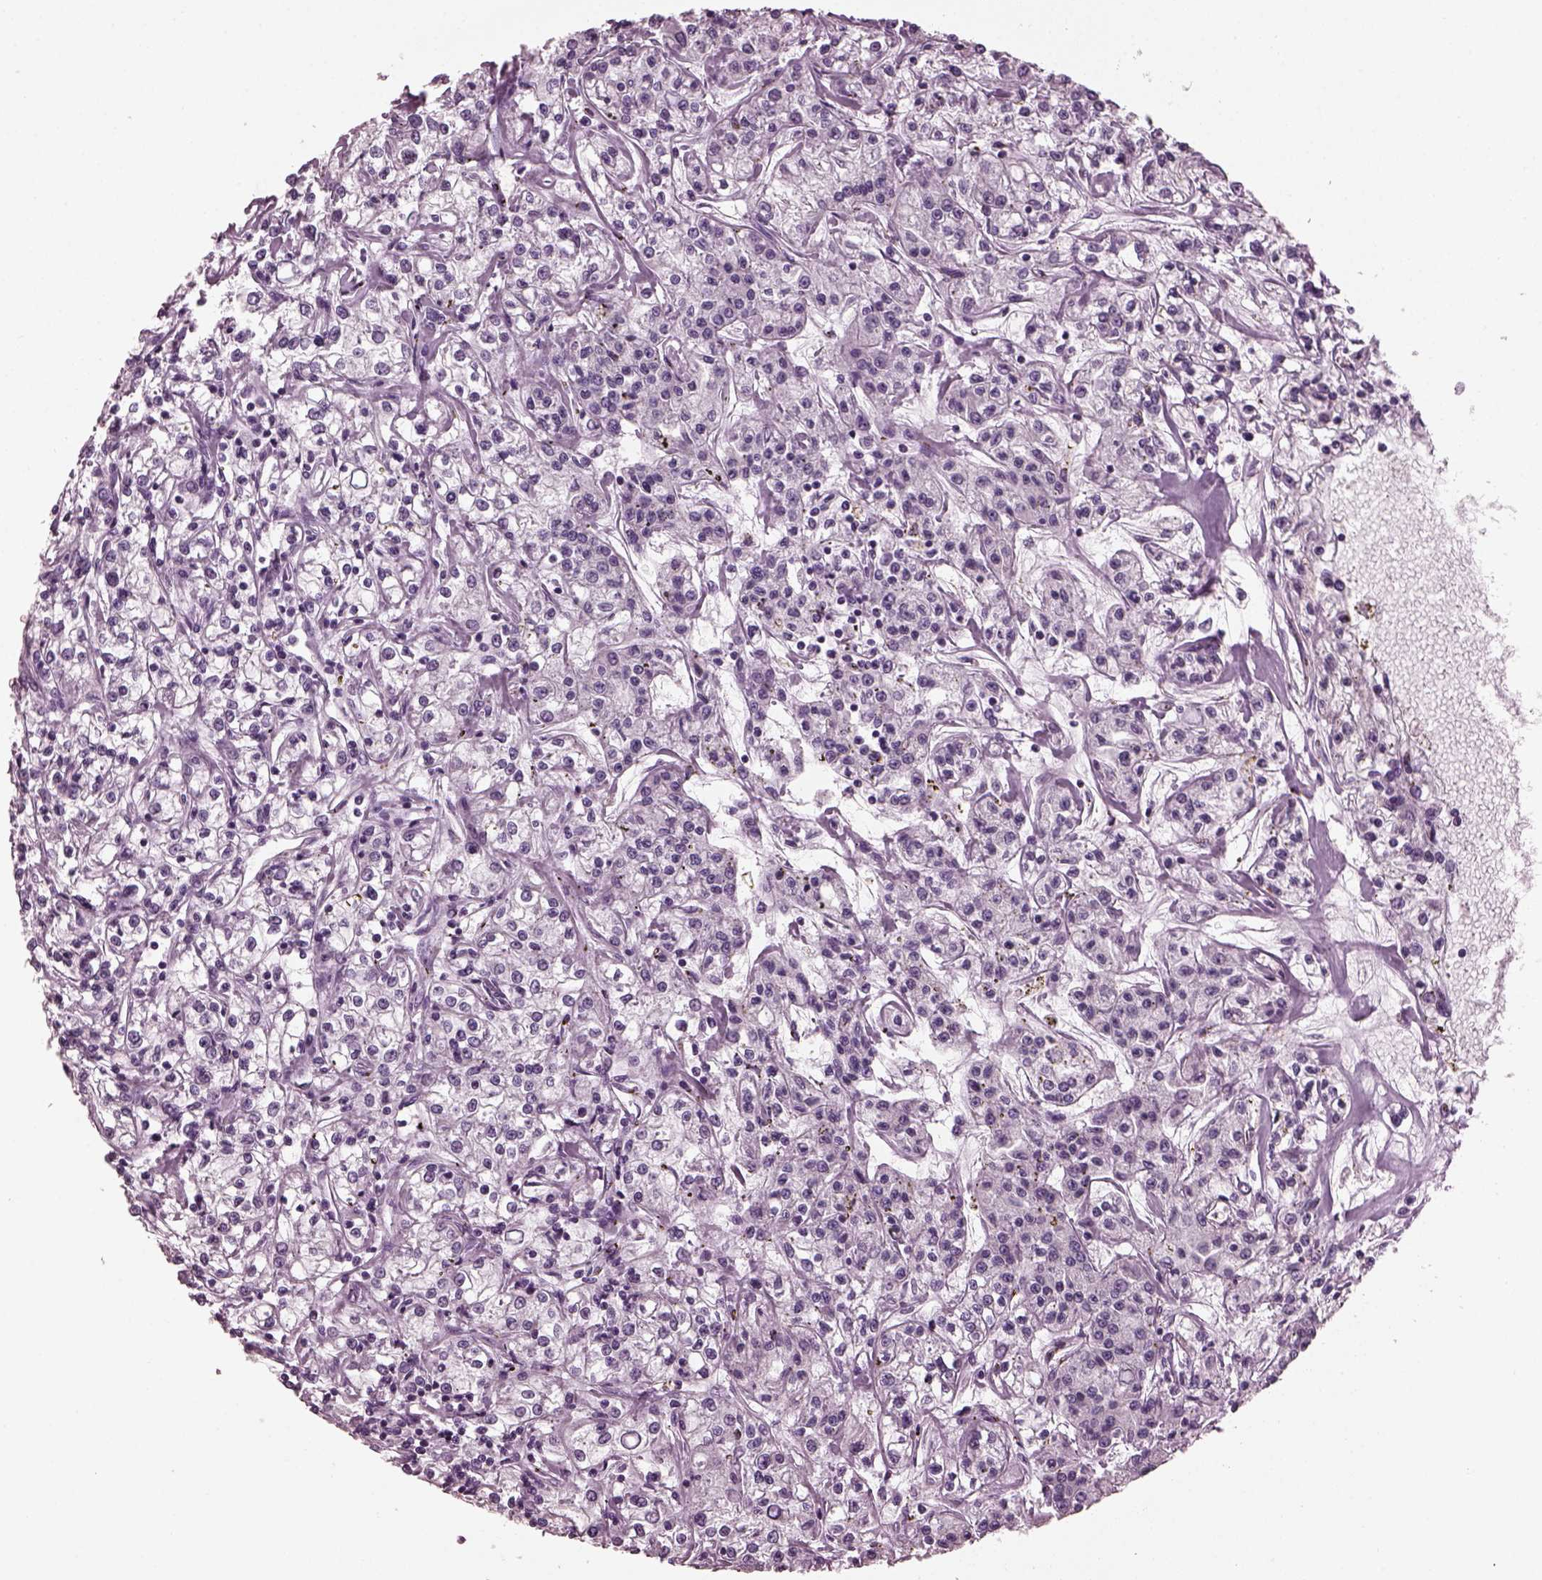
{"staining": {"intensity": "negative", "quantity": "none", "location": "none"}, "tissue": "renal cancer", "cell_type": "Tumor cells", "image_type": "cancer", "snomed": [{"axis": "morphology", "description": "Adenocarcinoma, NOS"}, {"axis": "topography", "description": "Kidney"}], "caption": "This is an IHC image of adenocarcinoma (renal). There is no staining in tumor cells.", "gene": "SLC6A17", "patient": {"sex": "female", "age": 59}}